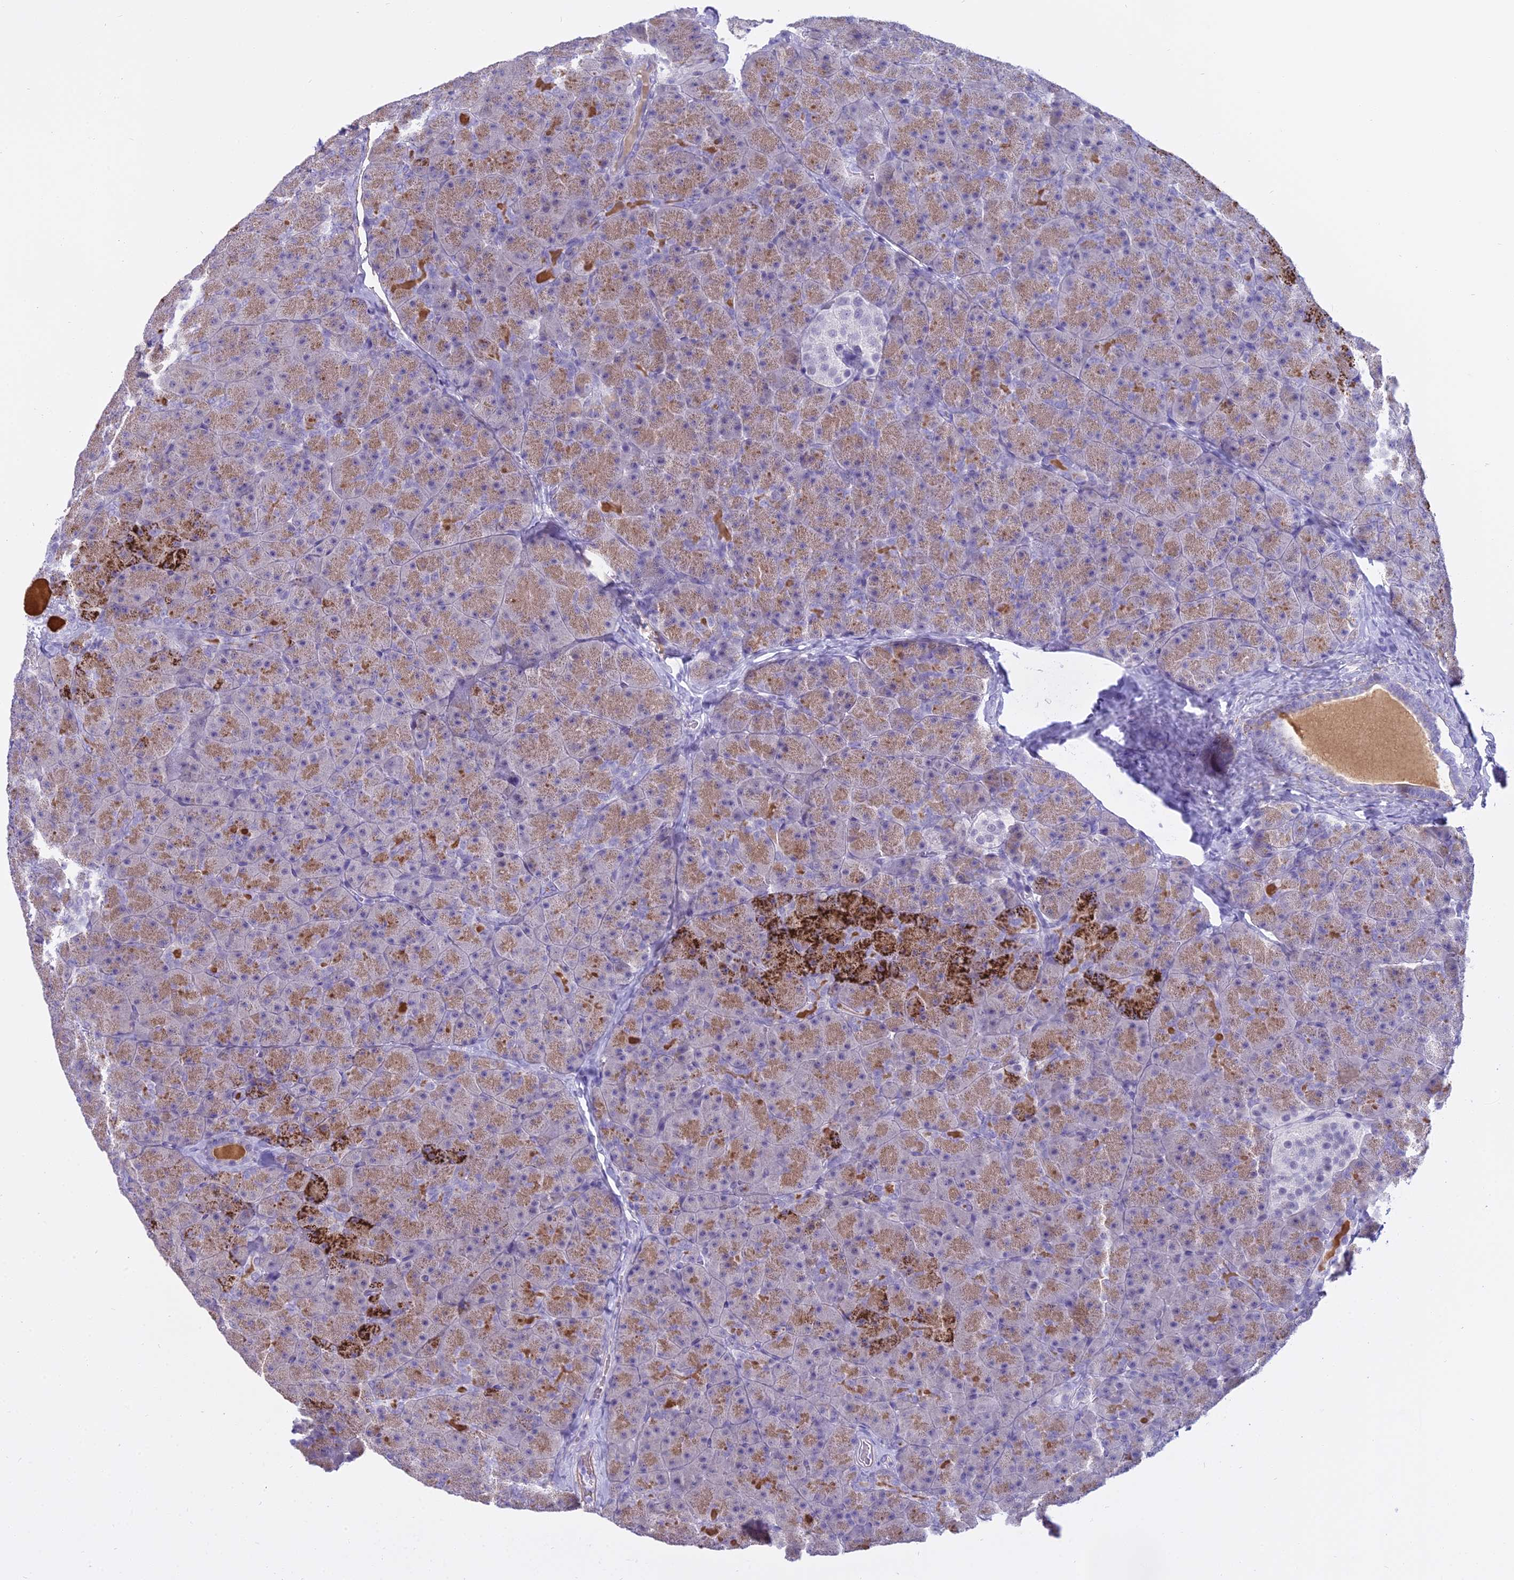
{"staining": {"intensity": "strong", "quantity": "25%-75%", "location": "cytoplasmic/membranous"}, "tissue": "pancreas", "cell_type": "Exocrine glandular cells", "image_type": "normal", "snomed": [{"axis": "morphology", "description": "Normal tissue, NOS"}, {"axis": "topography", "description": "Pancreas"}], "caption": "This is an image of immunohistochemistry staining of normal pancreas, which shows strong expression in the cytoplasmic/membranous of exocrine glandular cells.", "gene": "OSTN", "patient": {"sex": "male", "age": 36}}